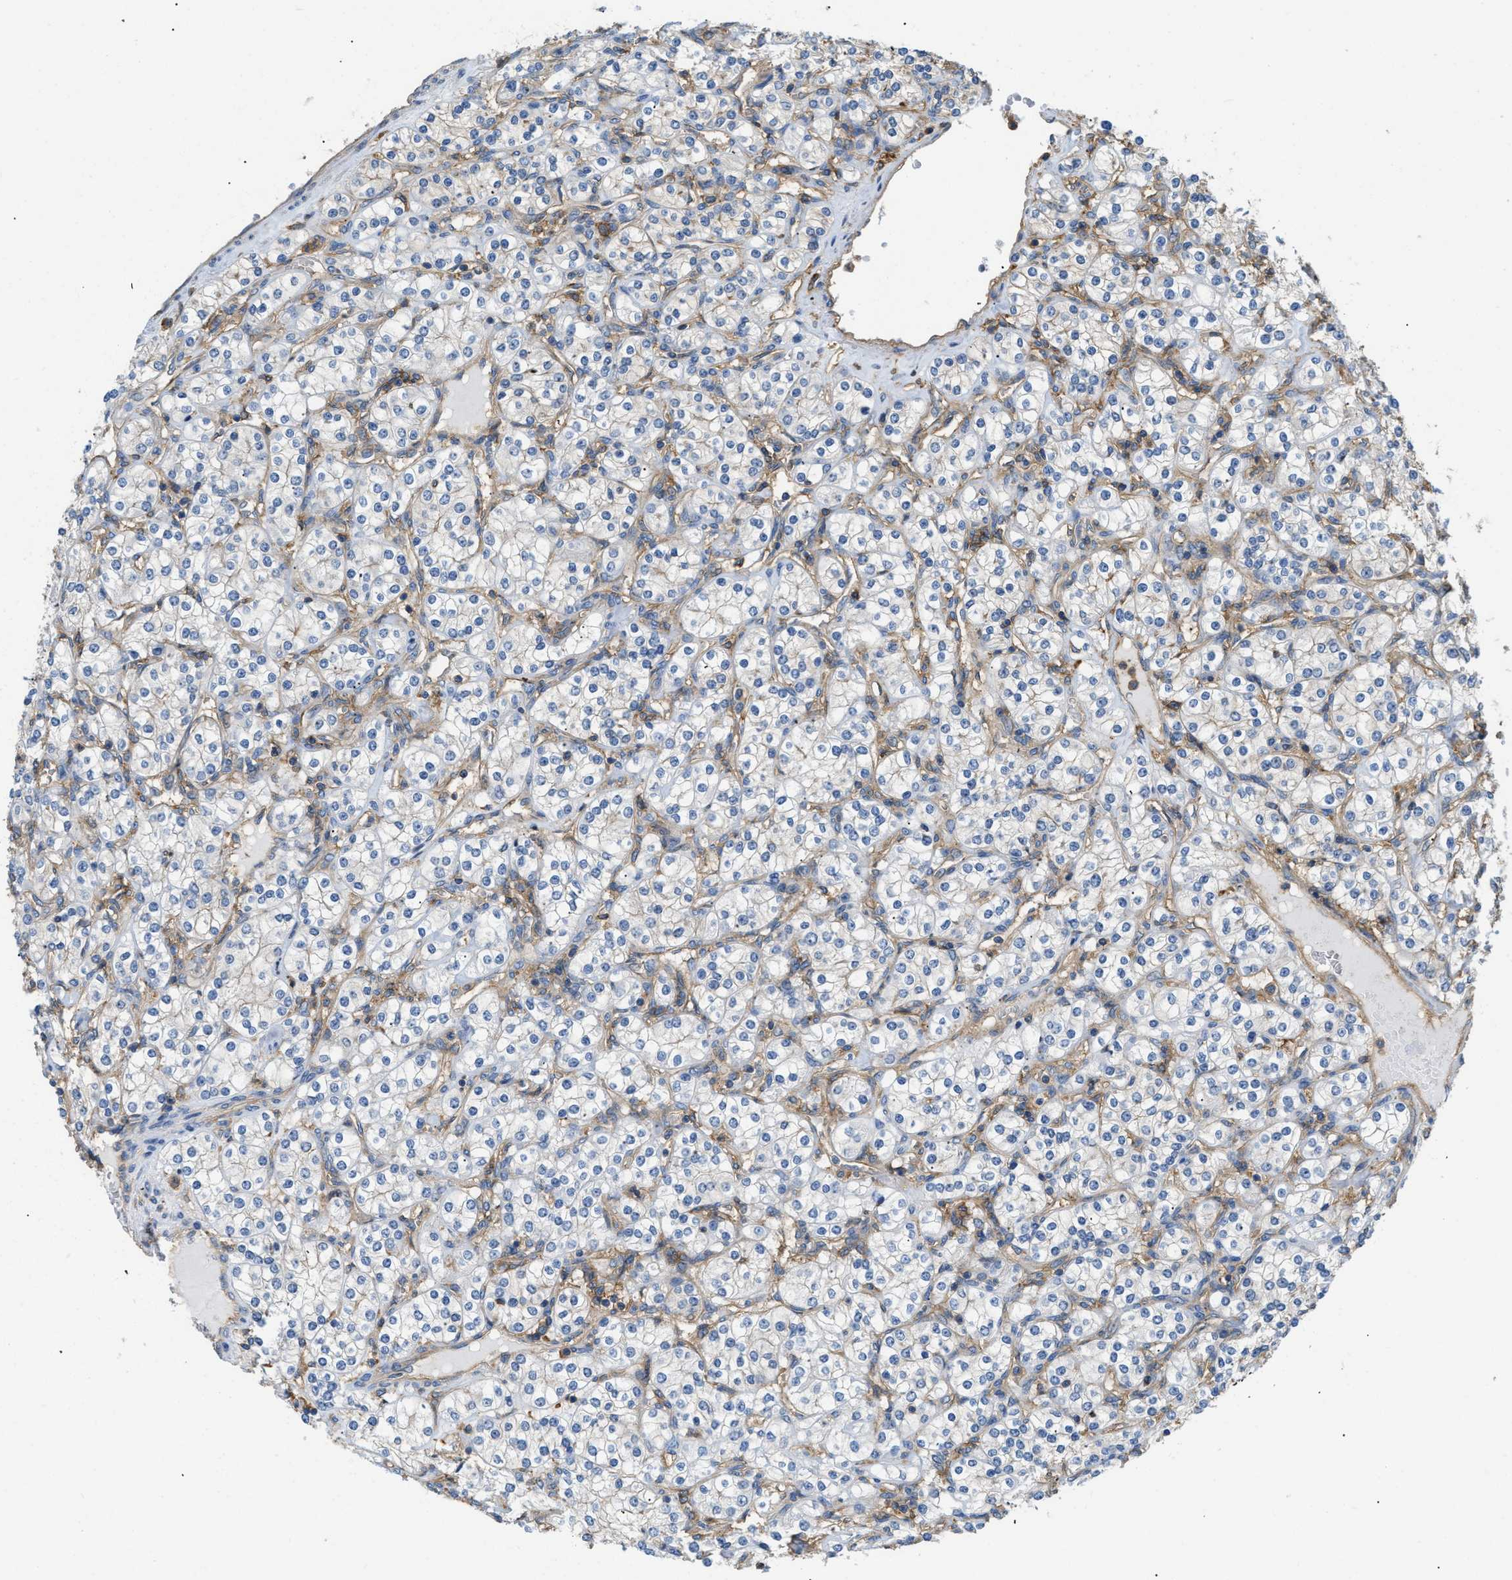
{"staining": {"intensity": "negative", "quantity": "none", "location": "none"}, "tissue": "renal cancer", "cell_type": "Tumor cells", "image_type": "cancer", "snomed": [{"axis": "morphology", "description": "Adenocarcinoma, NOS"}, {"axis": "topography", "description": "Kidney"}], "caption": "The photomicrograph displays no staining of tumor cells in adenocarcinoma (renal).", "gene": "GNB4", "patient": {"sex": "male", "age": 77}}